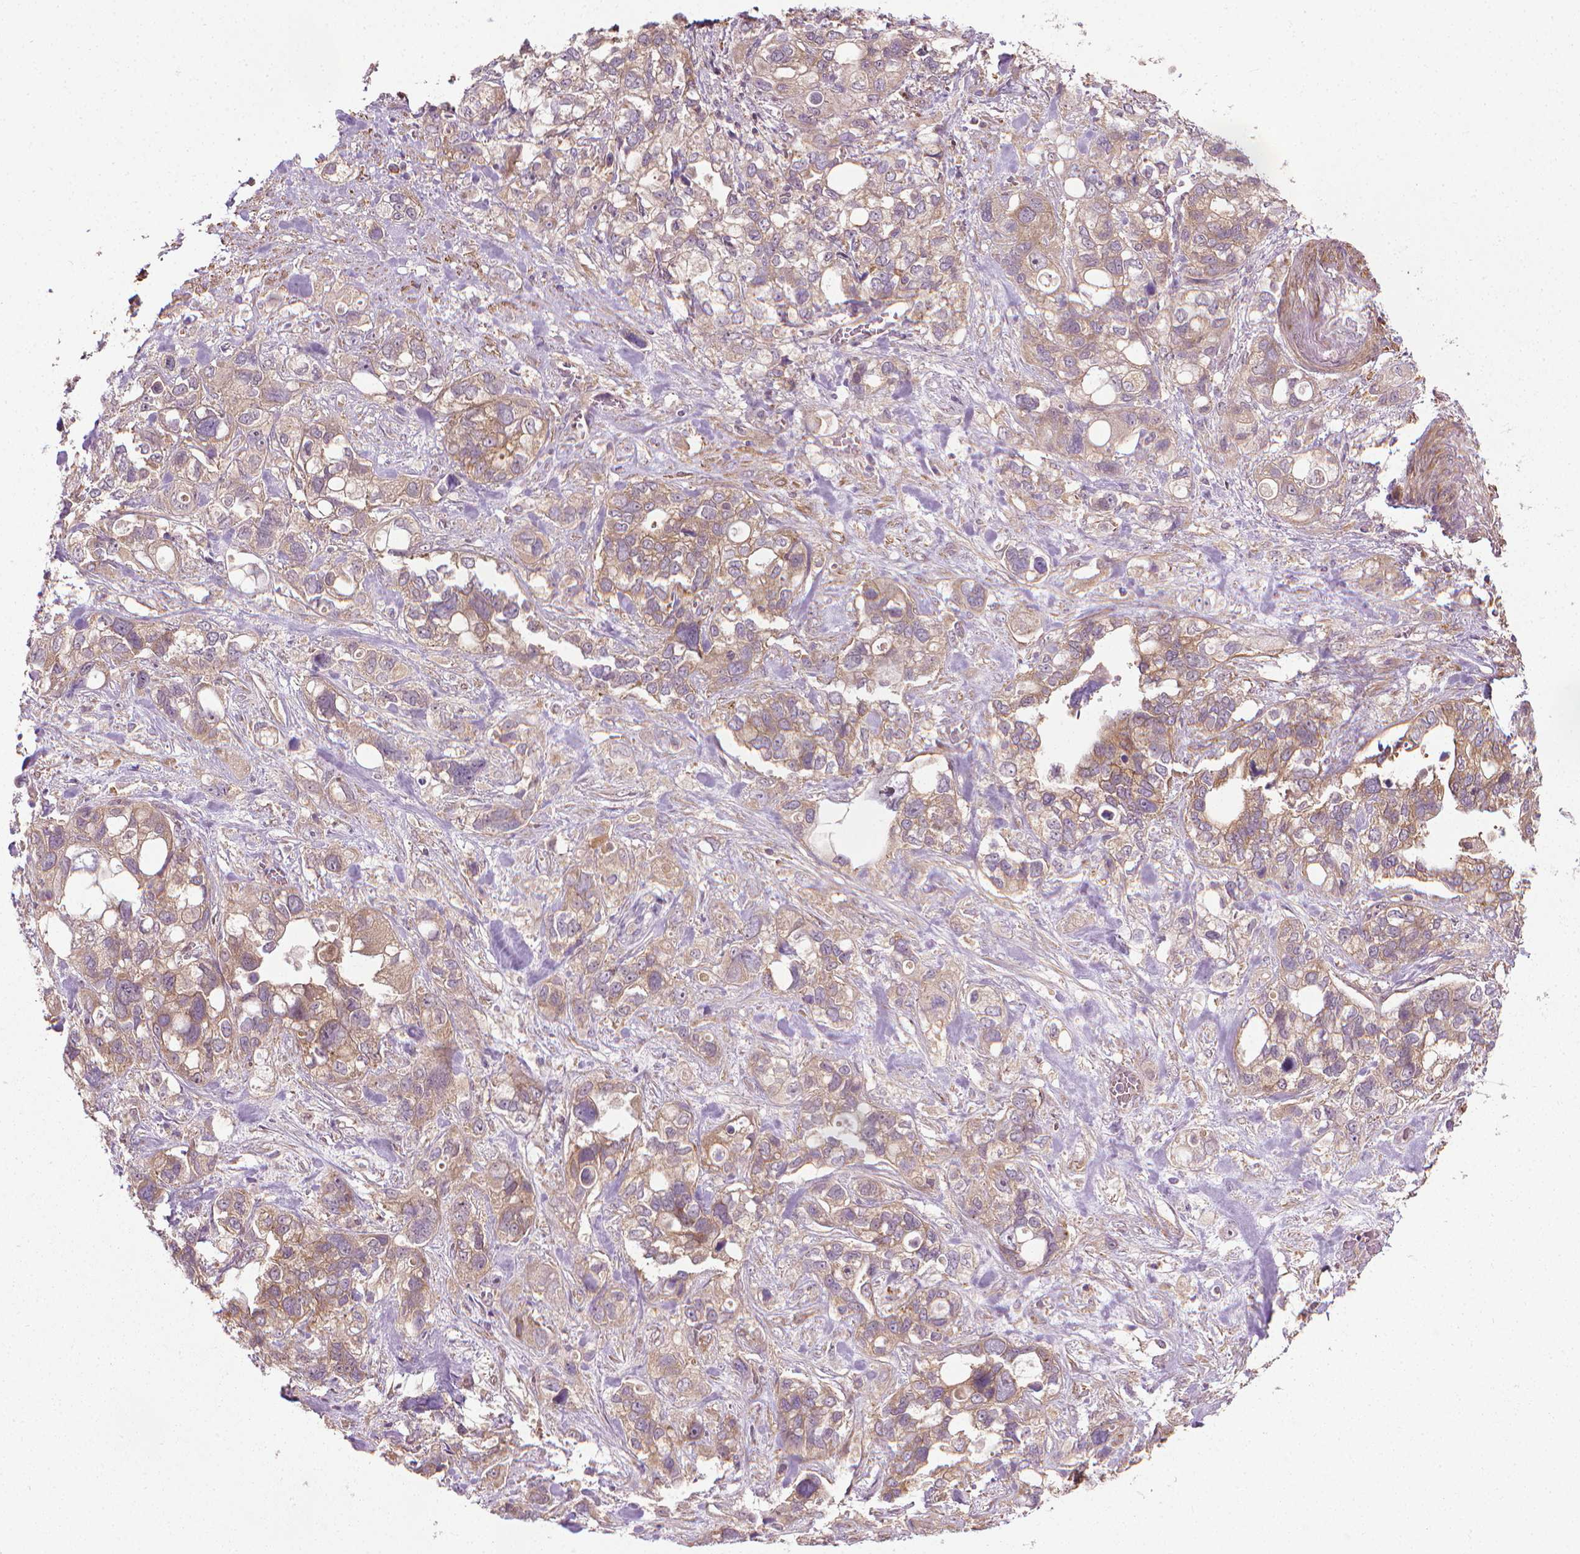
{"staining": {"intensity": "moderate", "quantity": ">75%", "location": "cytoplasmic/membranous"}, "tissue": "stomach cancer", "cell_type": "Tumor cells", "image_type": "cancer", "snomed": [{"axis": "morphology", "description": "Adenocarcinoma, NOS"}, {"axis": "topography", "description": "Stomach, upper"}], "caption": "Moderate cytoplasmic/membranous protein expression is appreciated in approximately >75% of tumor cells in stomach cancer (adenocarcinoma). (DAB (3,3'-diaminobenzidine) = brown stain, brightfield microscopy at high magnification).", "gene": "PRAG1", "patient": {"sex": "female", "age": 81}}